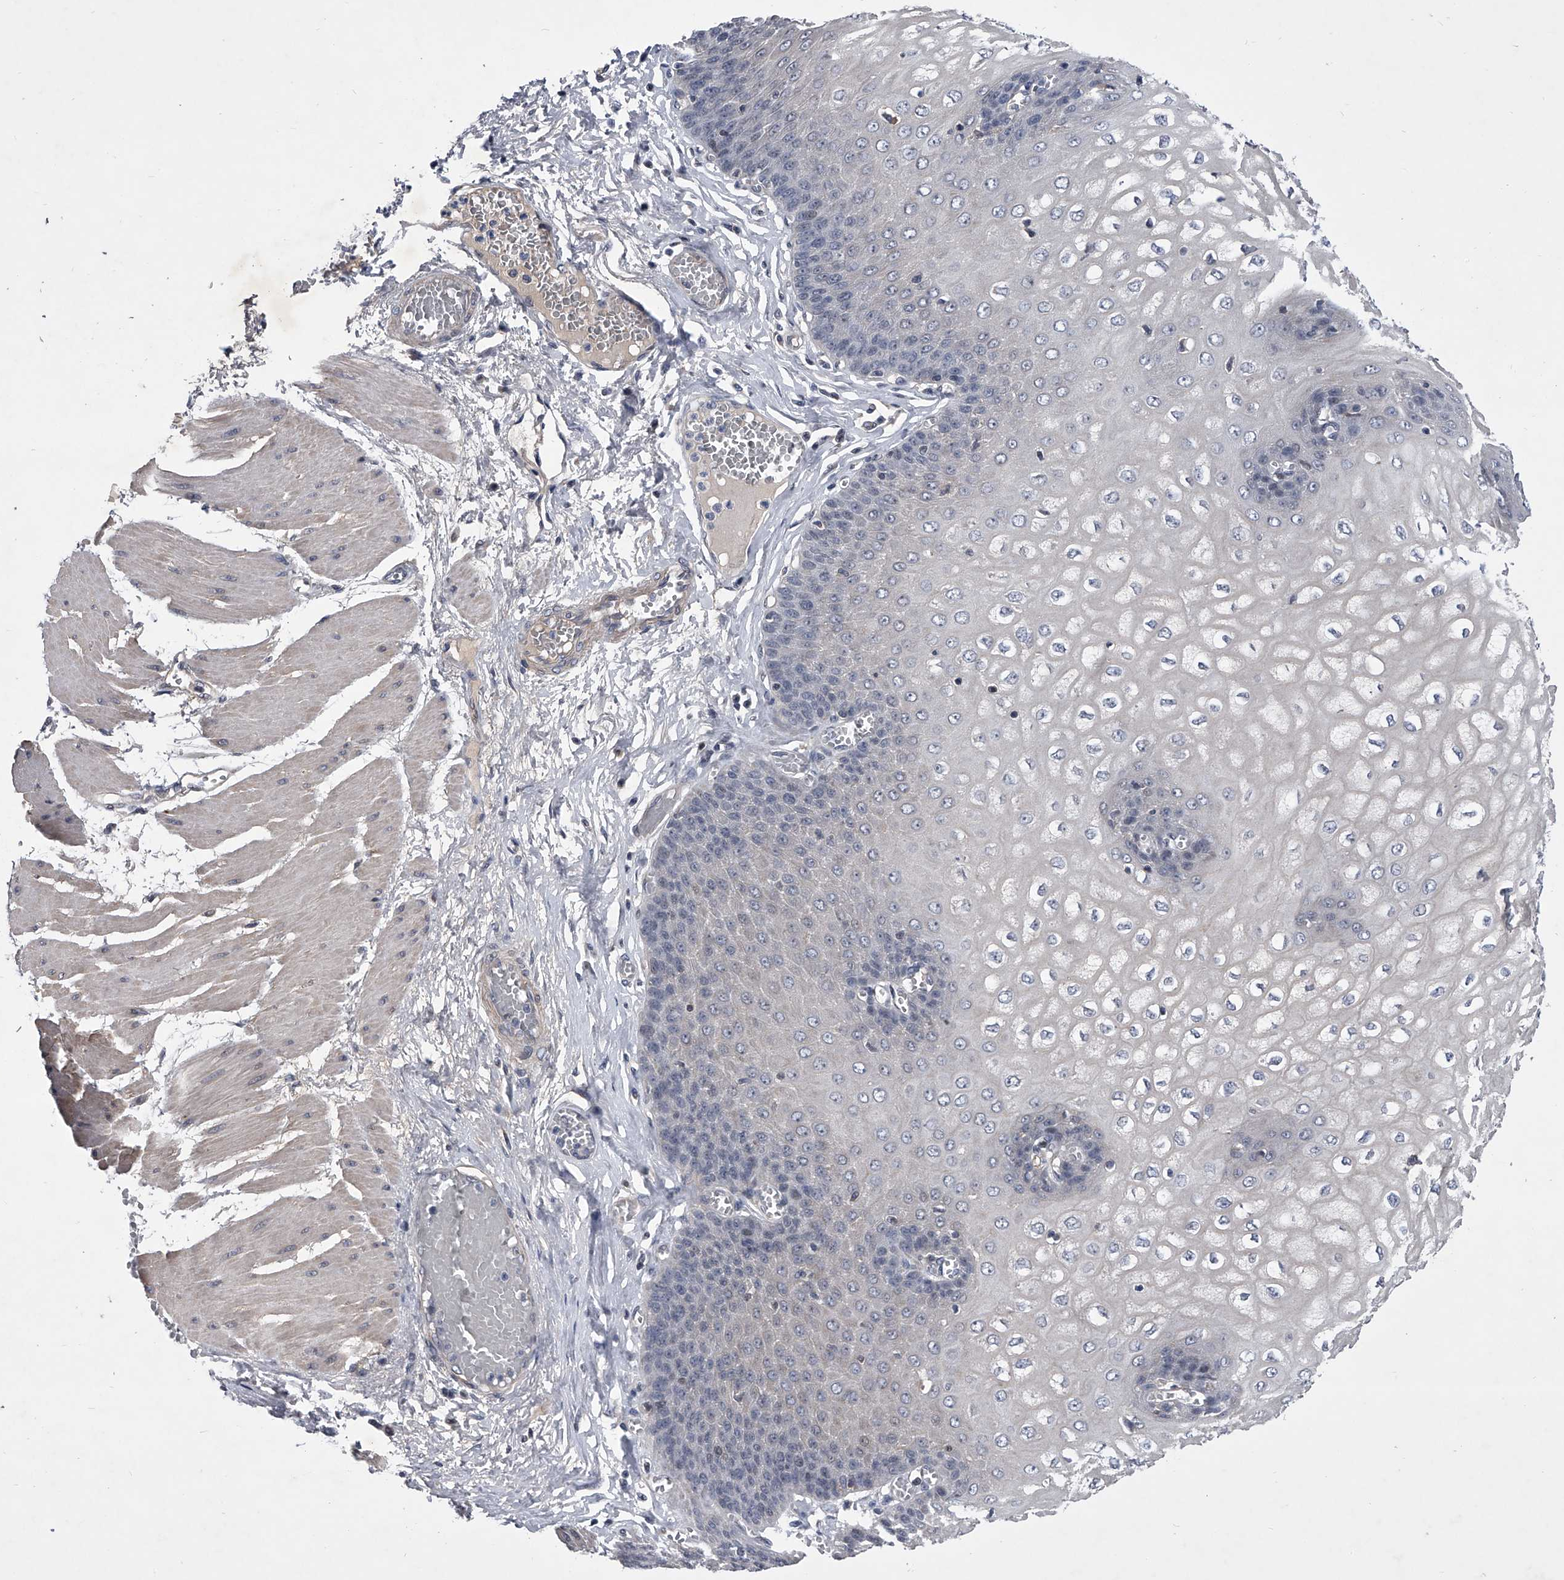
{"staining": {"intensity": "strong", "quantity": "<25%", "location": "cytoplasmic/membranous"}, "tissue": "esophagus", "cell_type": "Squamous epithelial cells", "image_type": "normal", "snomed": [{"axis": "morphology", "description": "Normal tissue, NOS"}, {"axis": "topography", "description": "Esophagus"}], "caption": "Squamous epithelial cells exhibit medium levels of strong cytoplasmic/membranous staining in approximately <25% of cells in benign human esophagus.", "gene": "ZNF76", "patient": {"sex": "male", "age": 60}}